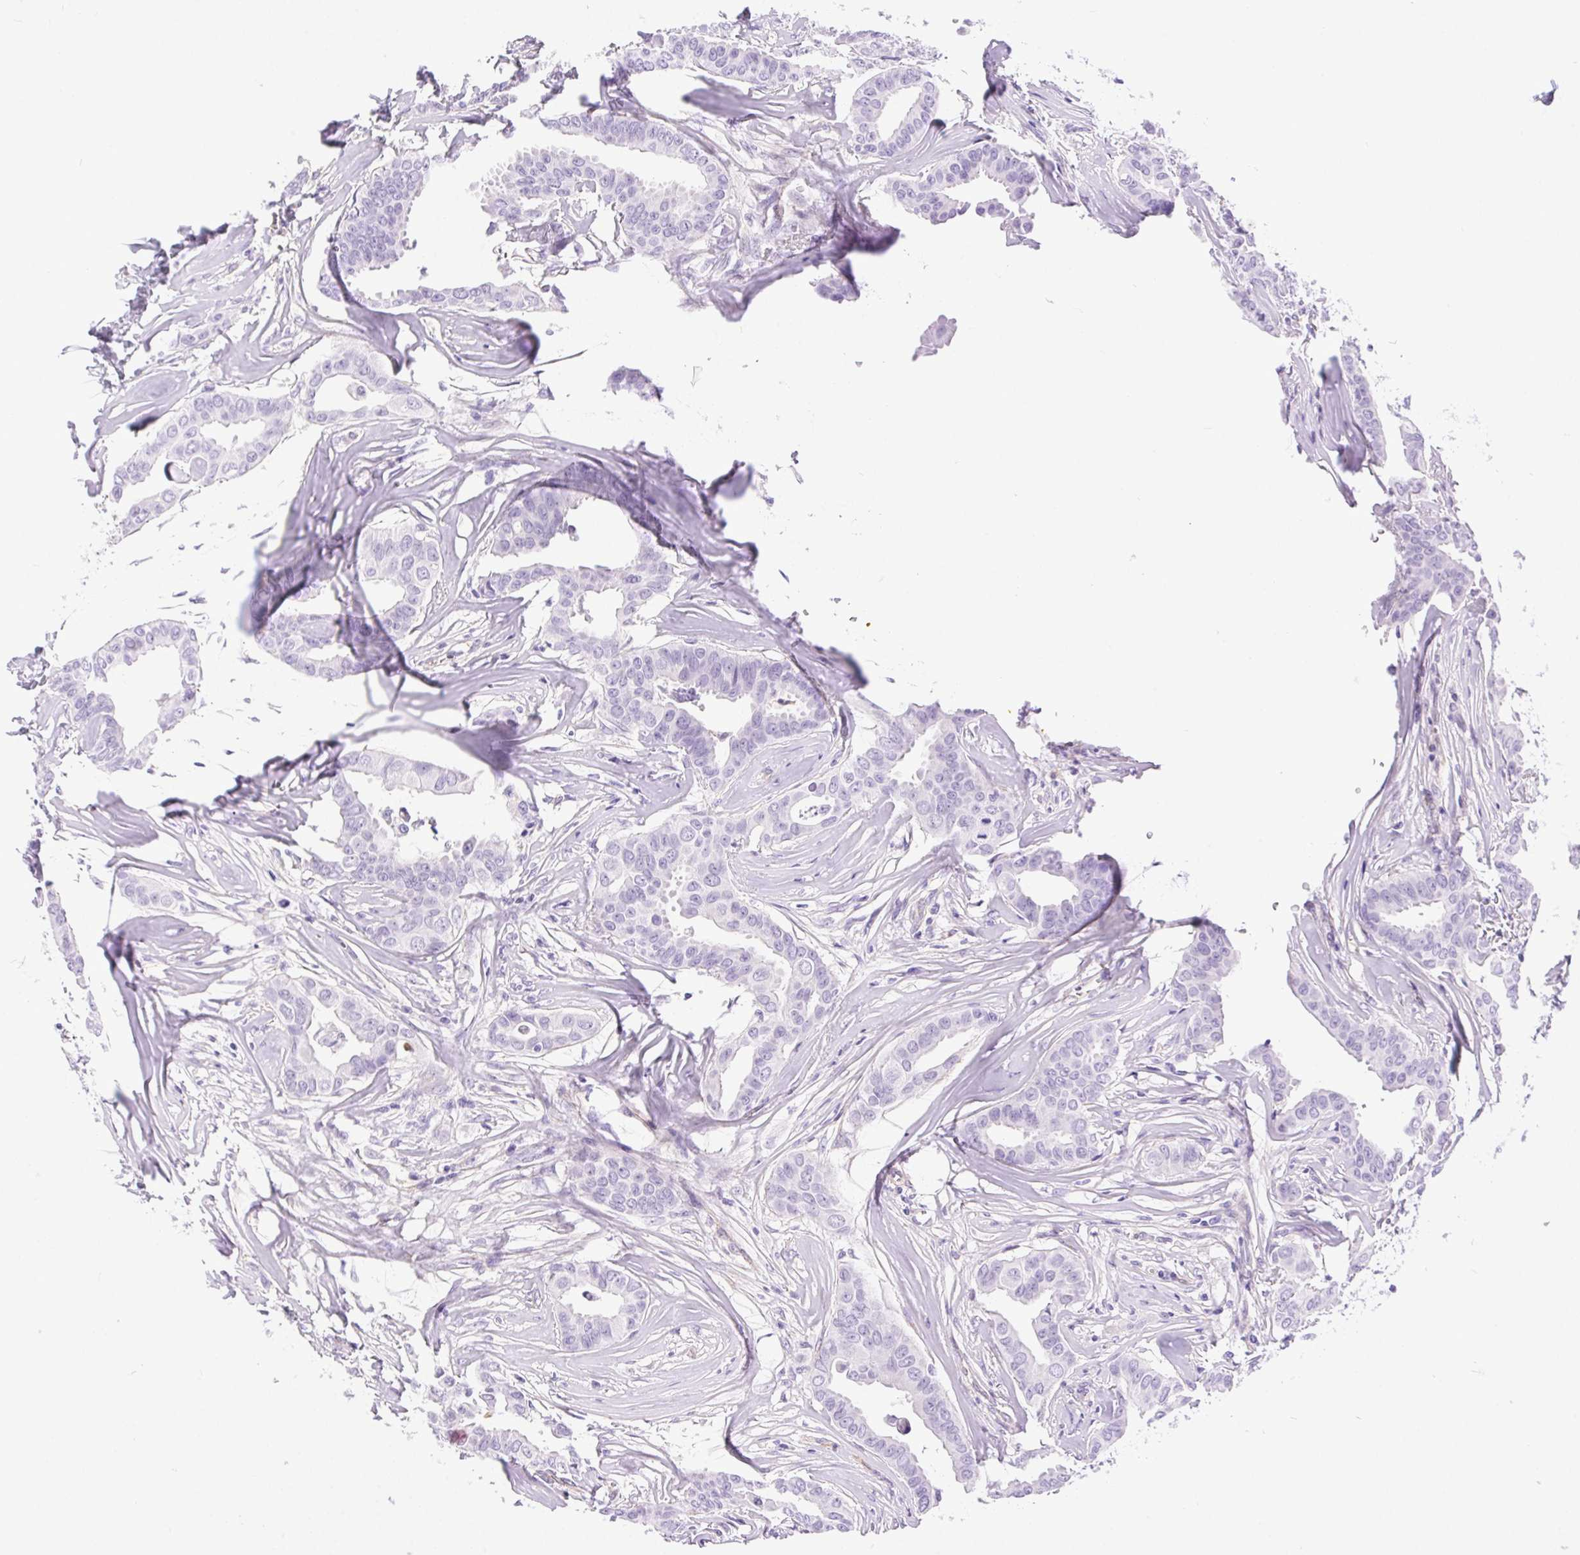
{"staining": {"intensity": "negative", "quantity": "none", "location": "none"}, "tissue": "breast cancer", "cell_type": "Tumor cells", "image_type": "cancer", "snomed": [{"axis": "morphology", "description": "Duct carcinoma"}, {"axis": "topography", "description": "Breast"}], "caption": "Immunohistochemical staining of human breast cancer demonstrates no significant staining in tumor cells. (Immunohistochemistry, brightfield microscopy, high magnification).", "gene": "SHCBP1L", "patient": {"sex": "female", "age": 45}}